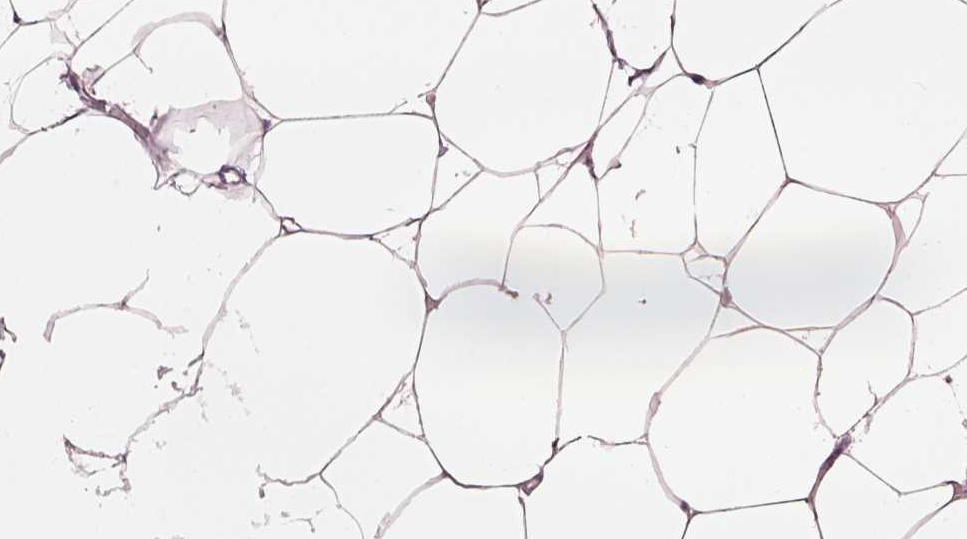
{"staining": {"intensity": "negative", "quantity": "none", "location": "none"}, "tissue": "breast", "cell_type": "Adipocytes", "image_type": "normal", "snomed": [{"axis": "morphology", "description": "Normal tissue, NOS"}, {"axis": "topography", "description": "Breast"}], "caption": "A photomicrograph of breast stained for a protein displays no brown staining in adipocytes. The staining is performed using DAB brown chromogen with nuclei counter-stained in using hematoxylin.", "gene": "PNOC", "patient": {"sex": "female", "age": 32}}